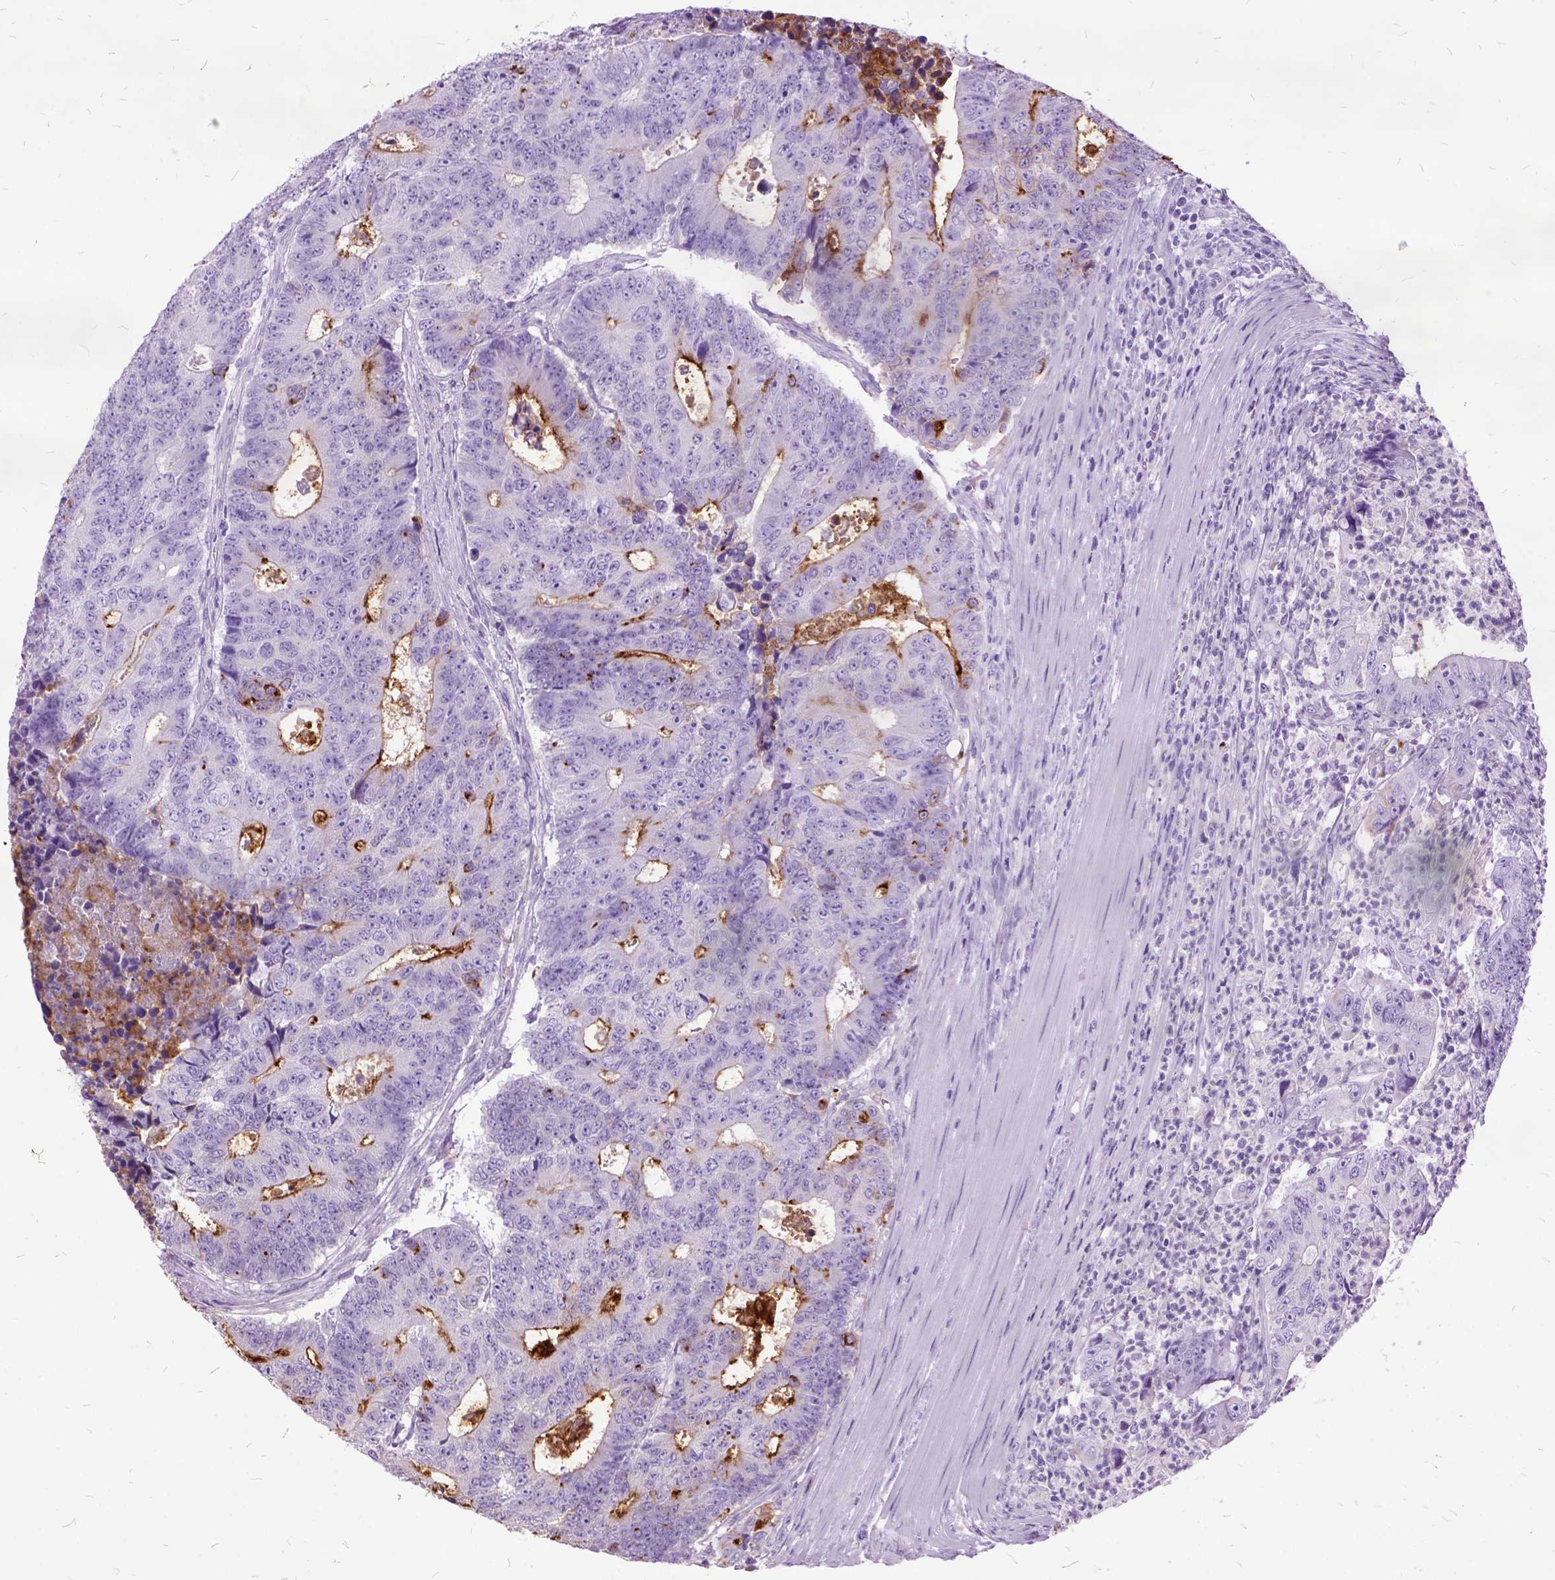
{"staining": {"intensity": "strong", "quantity": "<25%", "location": "cytoplasmic/membranous"}, "tissue": "colorectal cancer", "cell_type": "Tumor cells", "image_type": "cancer", "snomed": [{"axis": "morphology", "description": "Adenocarcinoma, NOS"}, {"axis": "topography", "description": "Colon"}], "caption": "Protein staining of colorectal cancer tissue displays strong cytoplasmic/membranous positivity in about <25% of tumor cells.", "gene": "MME", "patient": {"sex": "female", "age": 48}}